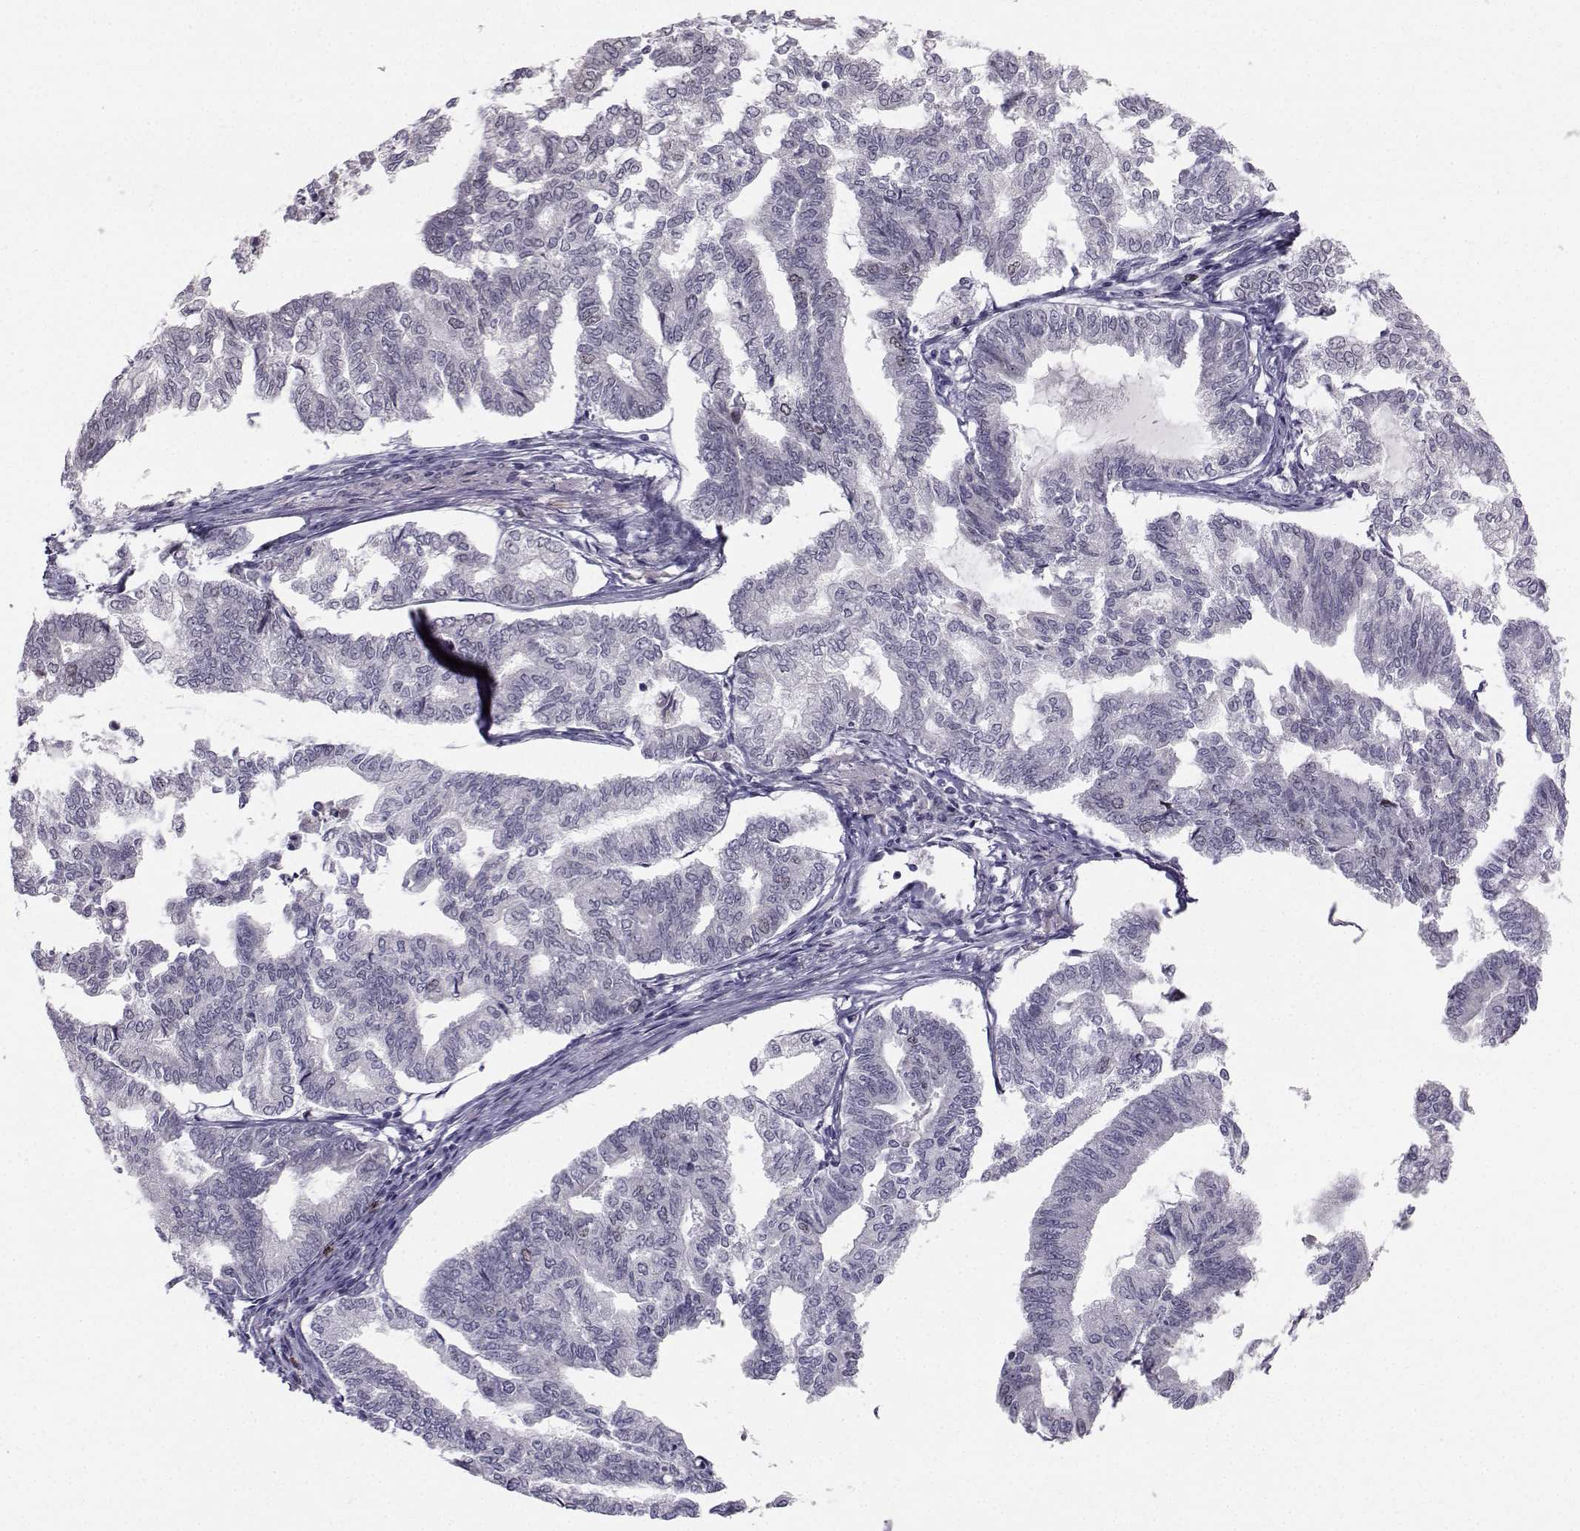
{"staining": {"intensity": "negative", "quantity": "none", "location": "none"}, "tissue": "endometrial cancer", "cell_type": "Tumor cells", "image_type": "cancer", "snomed": [{"axis": "morphology", "description": "Adenocarcinoma, NOS"}, {"axis": "topography", "description": "Endometrium"}], "caption": "This is an IHC photomicrograph of human endometrial cancer (adenocarcinoma). There is no expression in tumor cells.", "gene": "LRP8", "patient": {"sex": "female", "age": 79}}